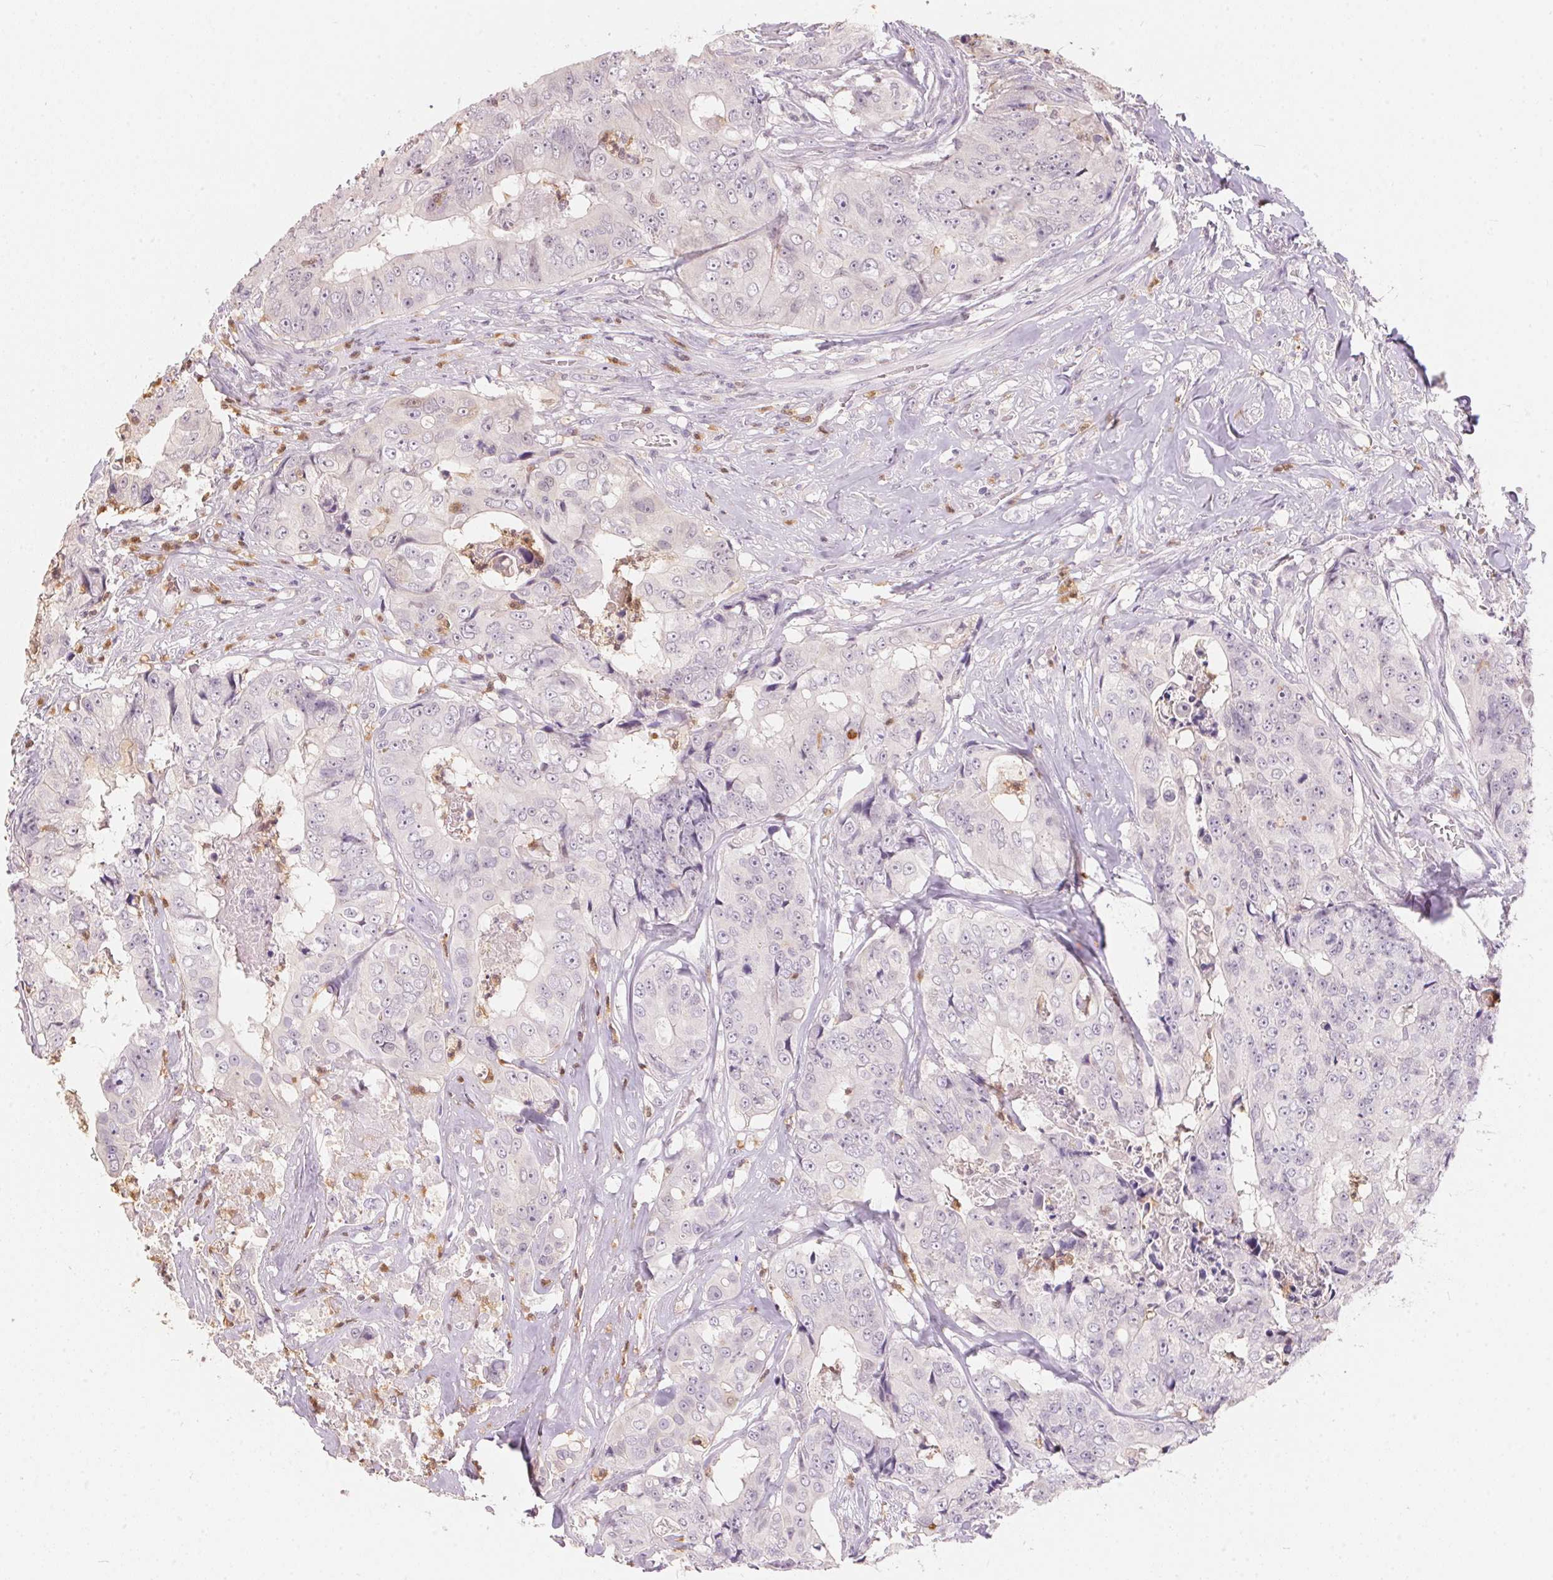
{"staining": {"intensity": "negative", "quantity": "none", "location": "none"}, "tissue": "colorectal cancer", "cell_type": "Tumor cells", "image_type": "cancer", "snomed": [{"axis": "morphology", "description": "Adenocarcinoma, NOS"}, {"axis": "topography", "description": "Rectum"}], "caption": "Immunohistochemistry image of adenocarcinoma (colorectal) stained for a protein (brown), which demonstrates no expression in tumor cells.", "gene": "SERPINB1", "patient": {"sex": "female", "age": 62}}